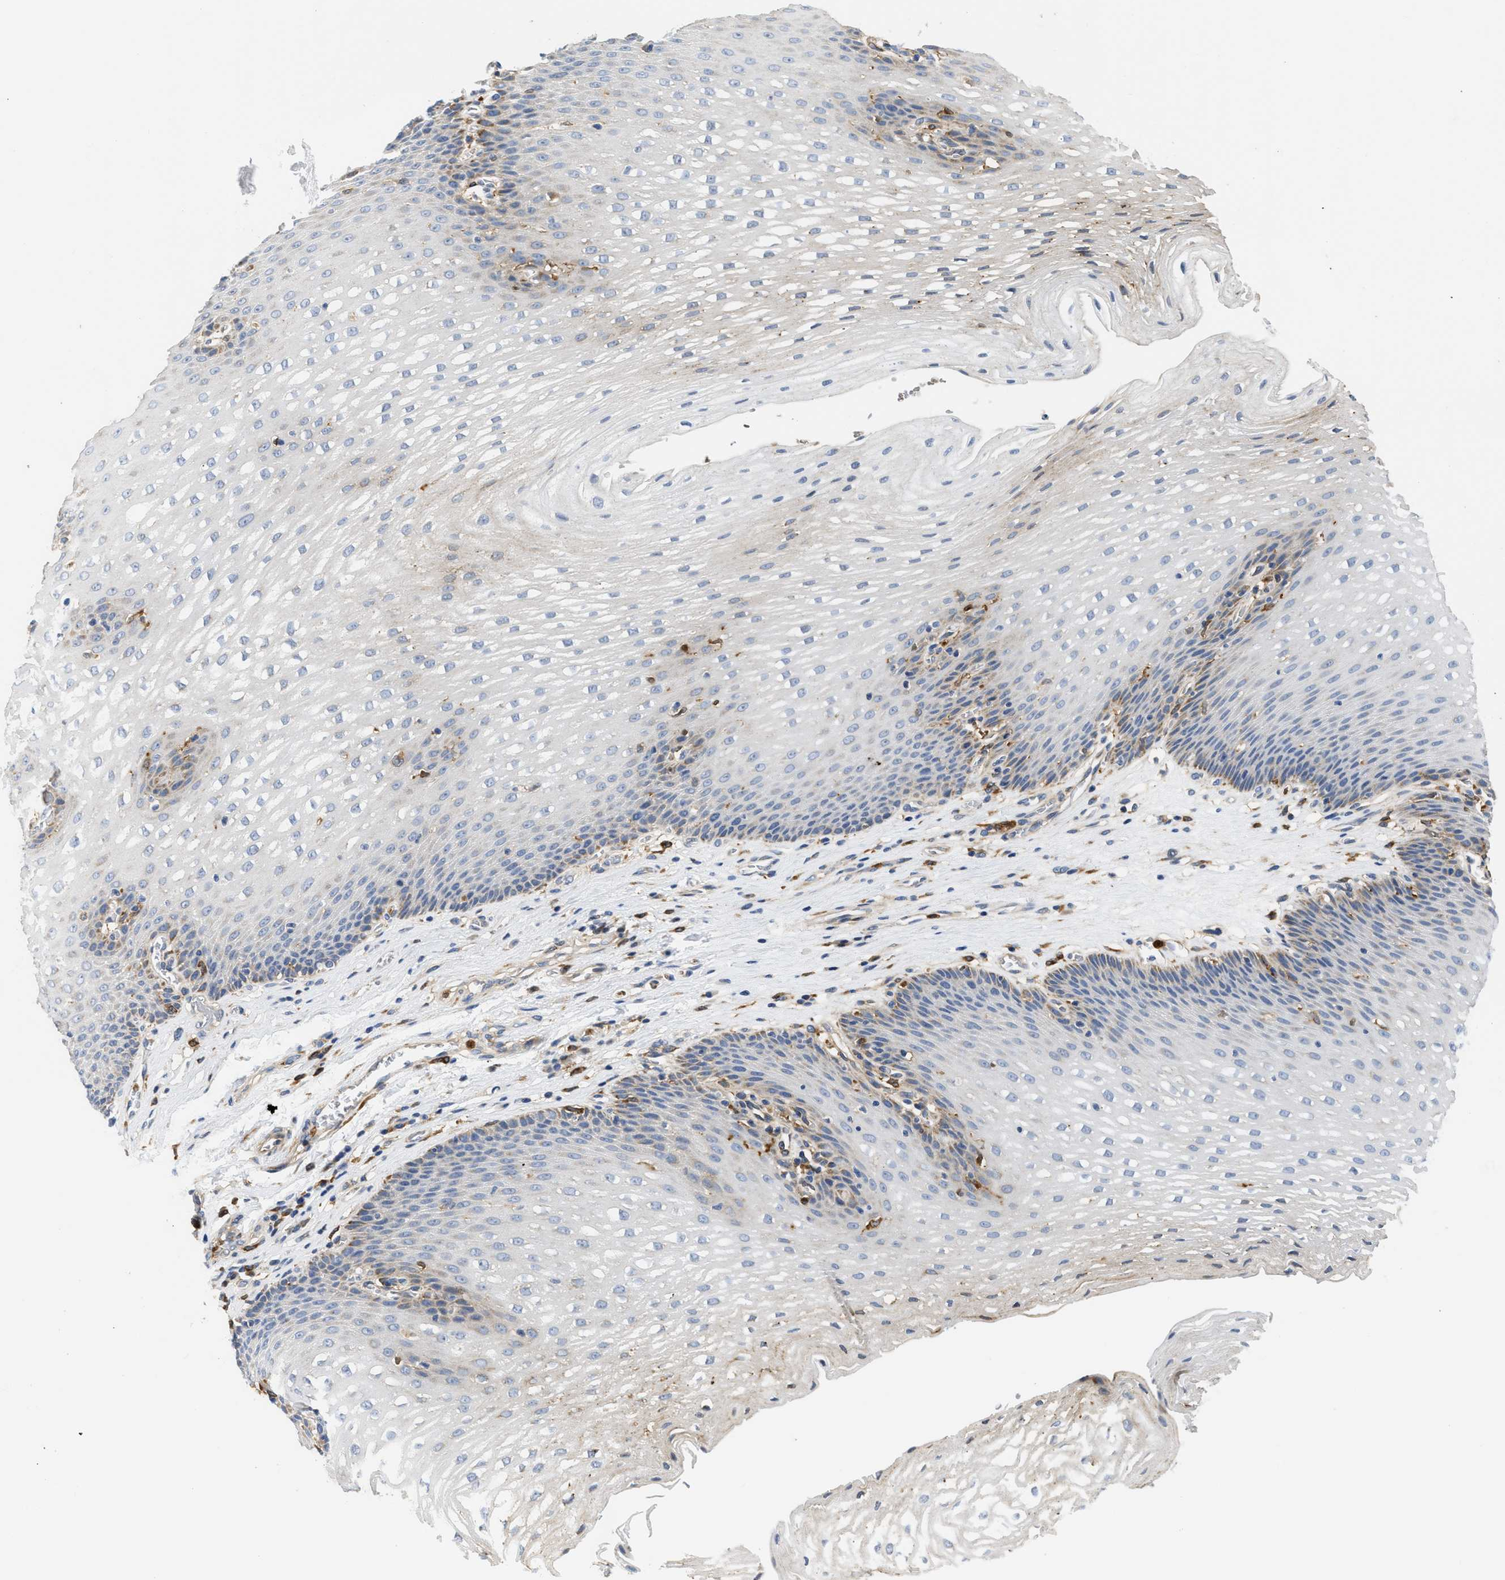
{"staining": {"intensity": "moderate", "quantity": "<25%", "location": "cytoplasmic/membranous"}, "tissue": "esophagus", "cell_type": "Squamous epithelial cells", "image_type": "normal", "snomed": [{"axis": "morphology", "description": "Normal tissue, NOS"}, {"axis": "topography", "description": "Esophagus"}], "caption": "IHC micrograph of benign human esophagus stained for a protein (brown), which exhibits low levels of moderate cytoplasmic/membranous staining in approximately <25% of squamous epithelial cells.", "gene": "RAB31", "patient": {"sex": "male", "age": 48}}